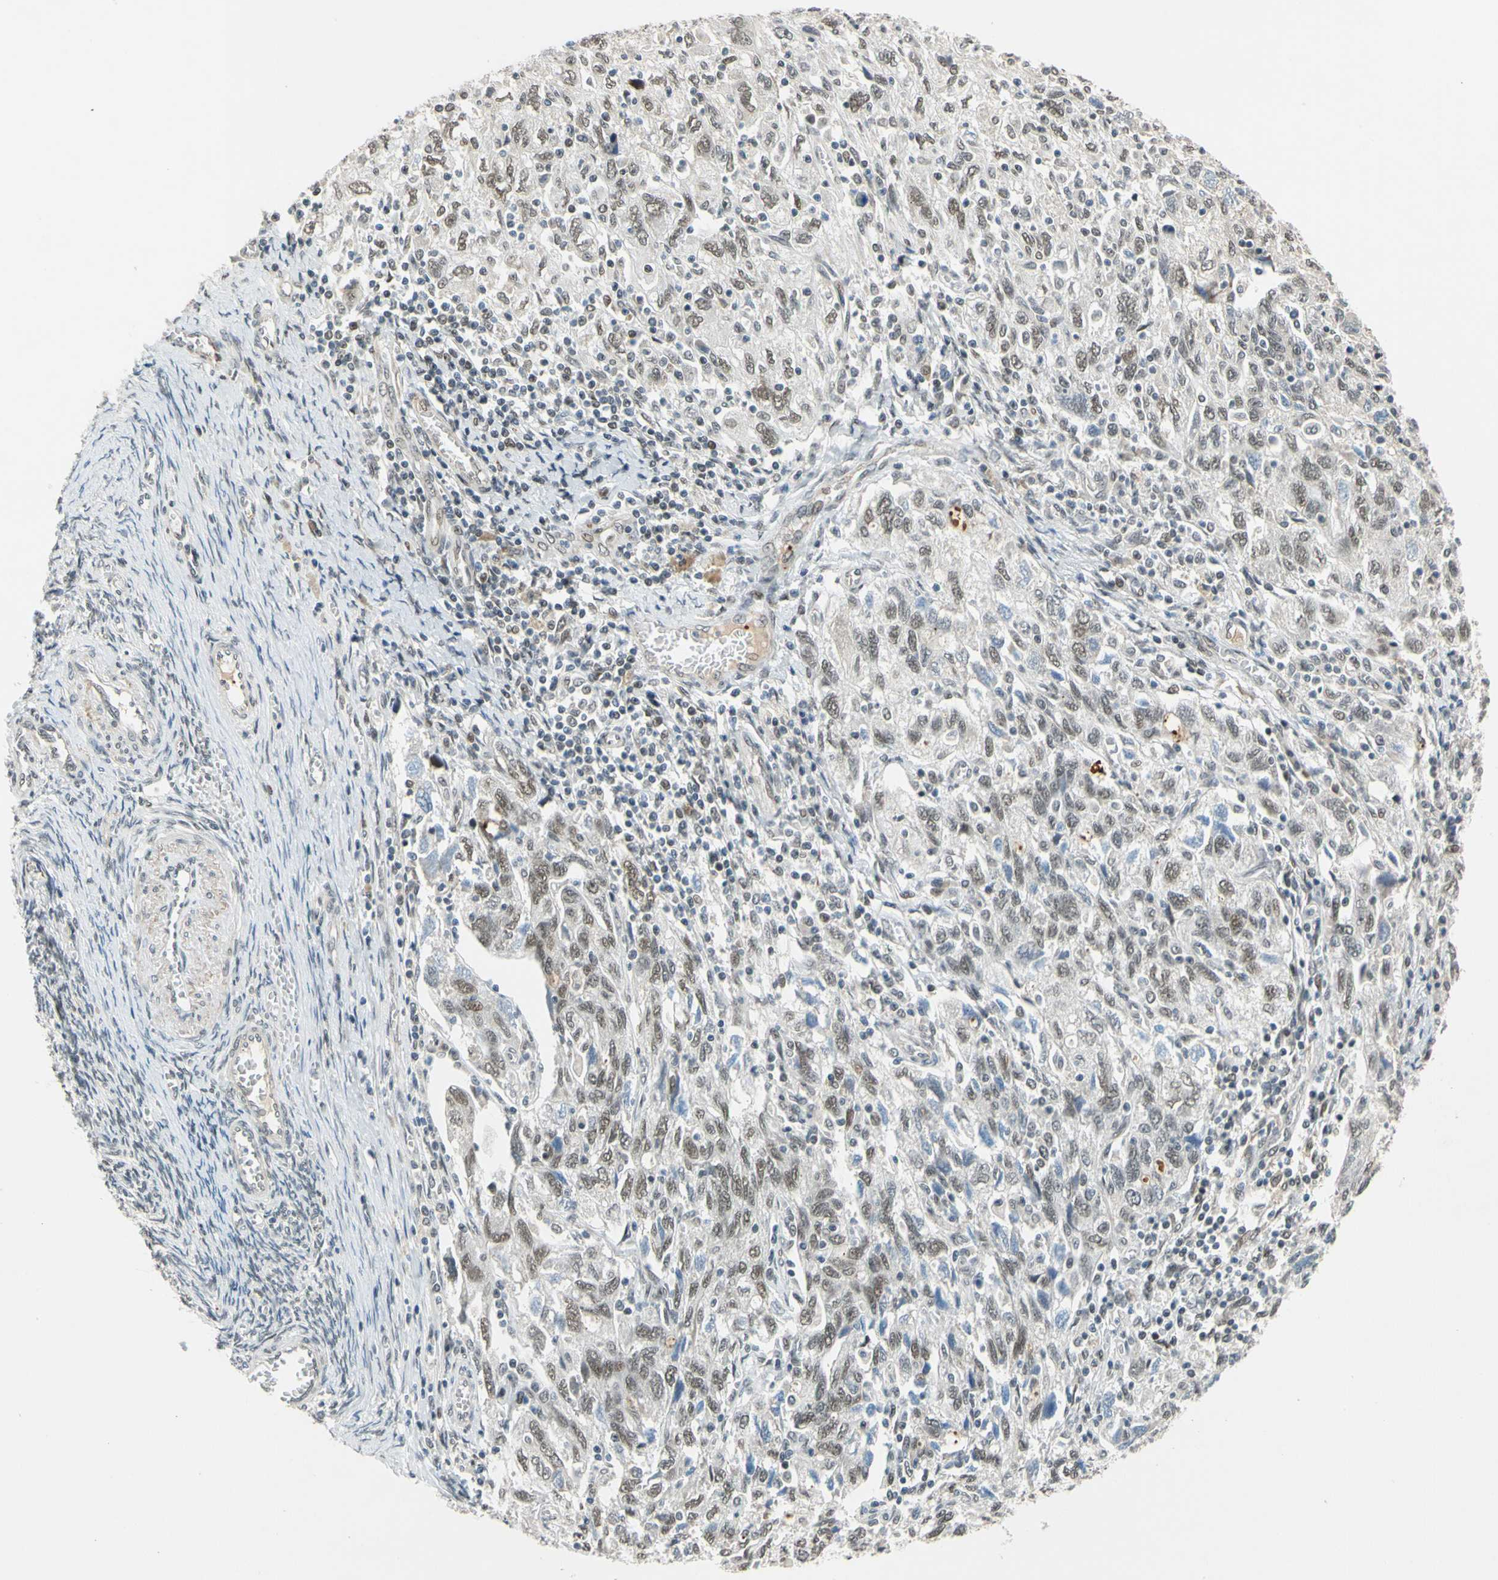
{"staining": {"intensity": "moderate", "quantity": ">75%", "location": "nuclear"}, "tissue": "ovarian cancer", "cell_type": "Tumor cells", "image_type": "cancer", "snomed": [{"axis": "morphology", "description": "Carcinoma, NOS"}, {"axis": "morphology", "description": "Cystadenocarcinoma, serous, NOS"}, {"axis": "topography", "description": "Ovary"}], "caption": "A brown stain shows moderate nuclear expression of a protein in carcinoma (ovarian) tumor cells. (Brightfield microscopy of DAB IHC at high magnification).", "gene": "POGZ", "patient": {"sex": "female", "age": 69}}